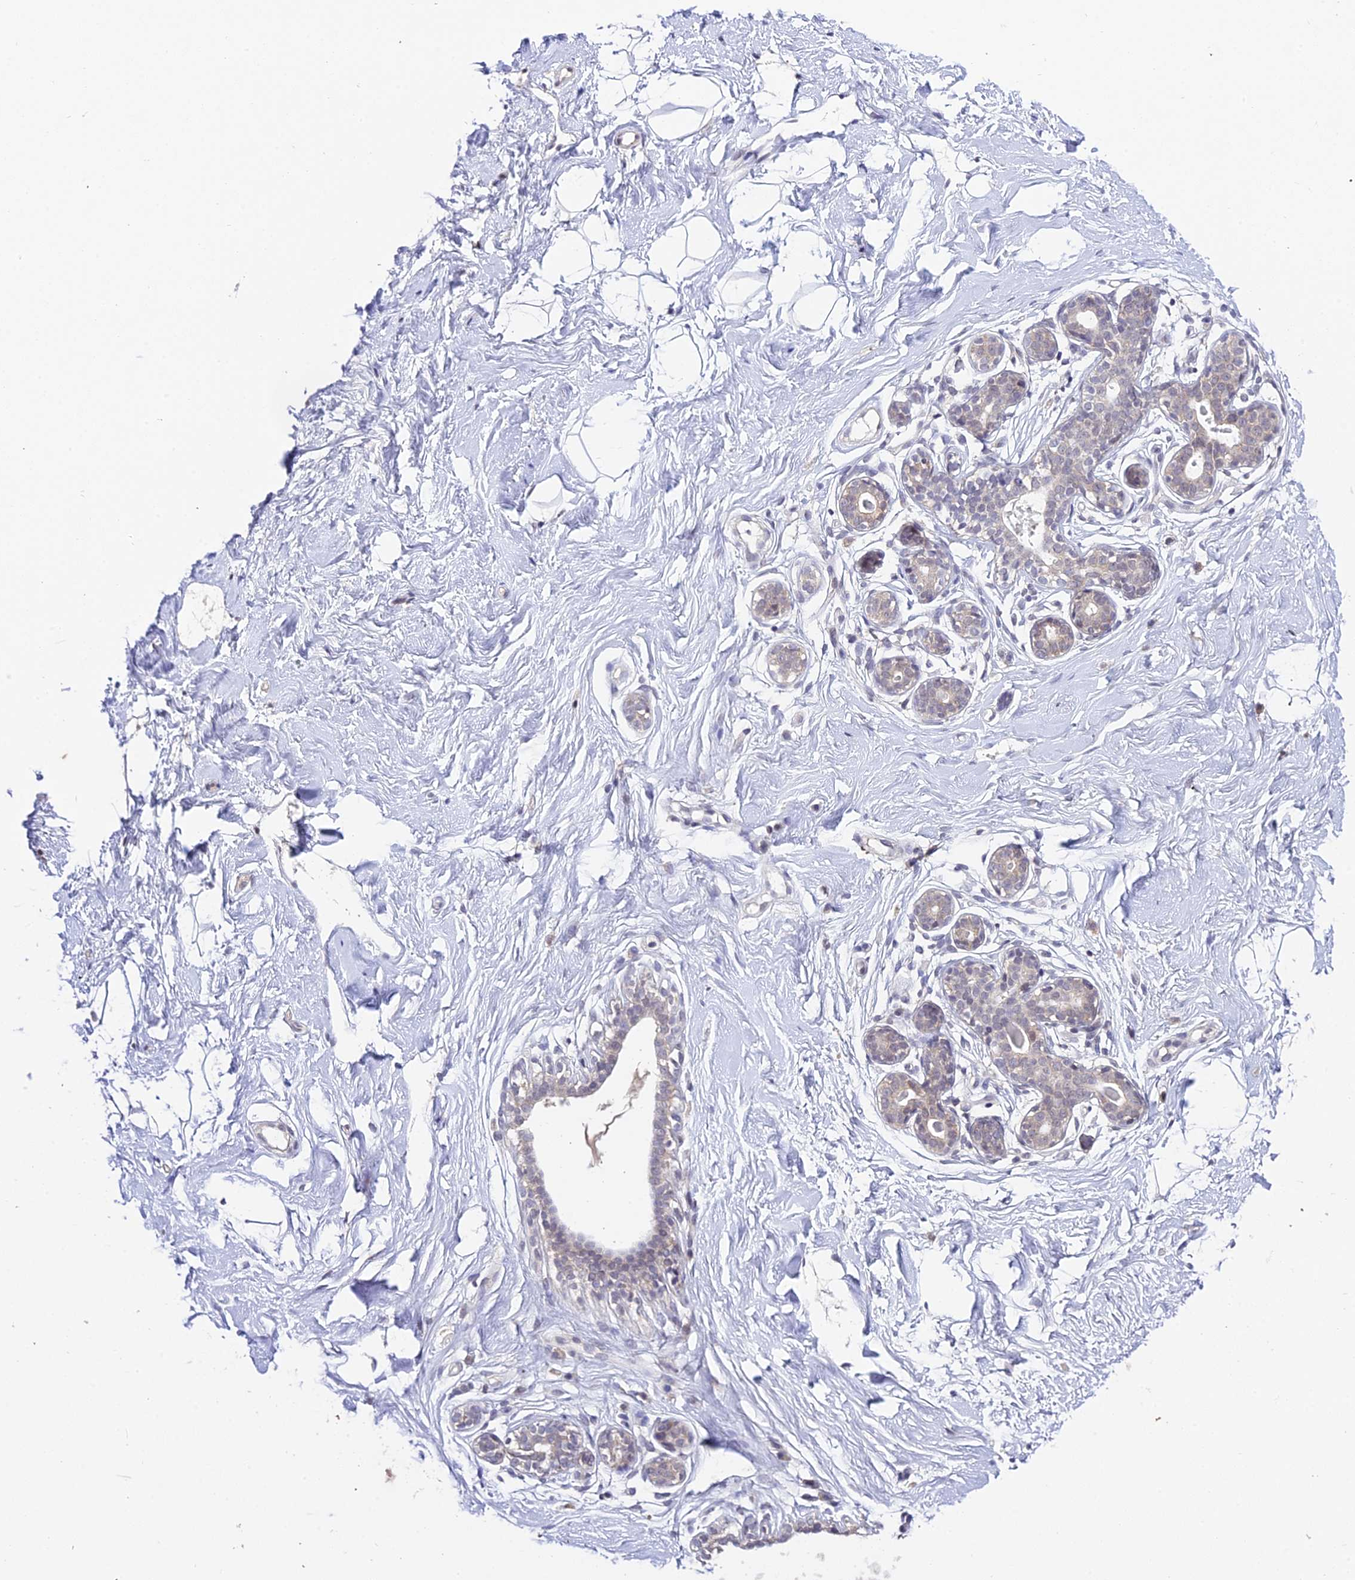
{"staining": {"intensity": "negative", "quantity": "none", "location": "none"}, "tissue": "breast", "cell_type": "Adipocytes", "image_type": "normal", "snomed": [{"axis": "morphology", "description": "Normal tissue, NOS"}, {"axis": "morphology", "description": "Adenoma, NOS"}, {"axis": "topography", "description": "Breast"}], "caption": "Histopathology image shows no significant protein expression in adipocytes of unremarkable breast.", "gene": "TEKT1", "patient": {"sex": "female", "age": 23}}